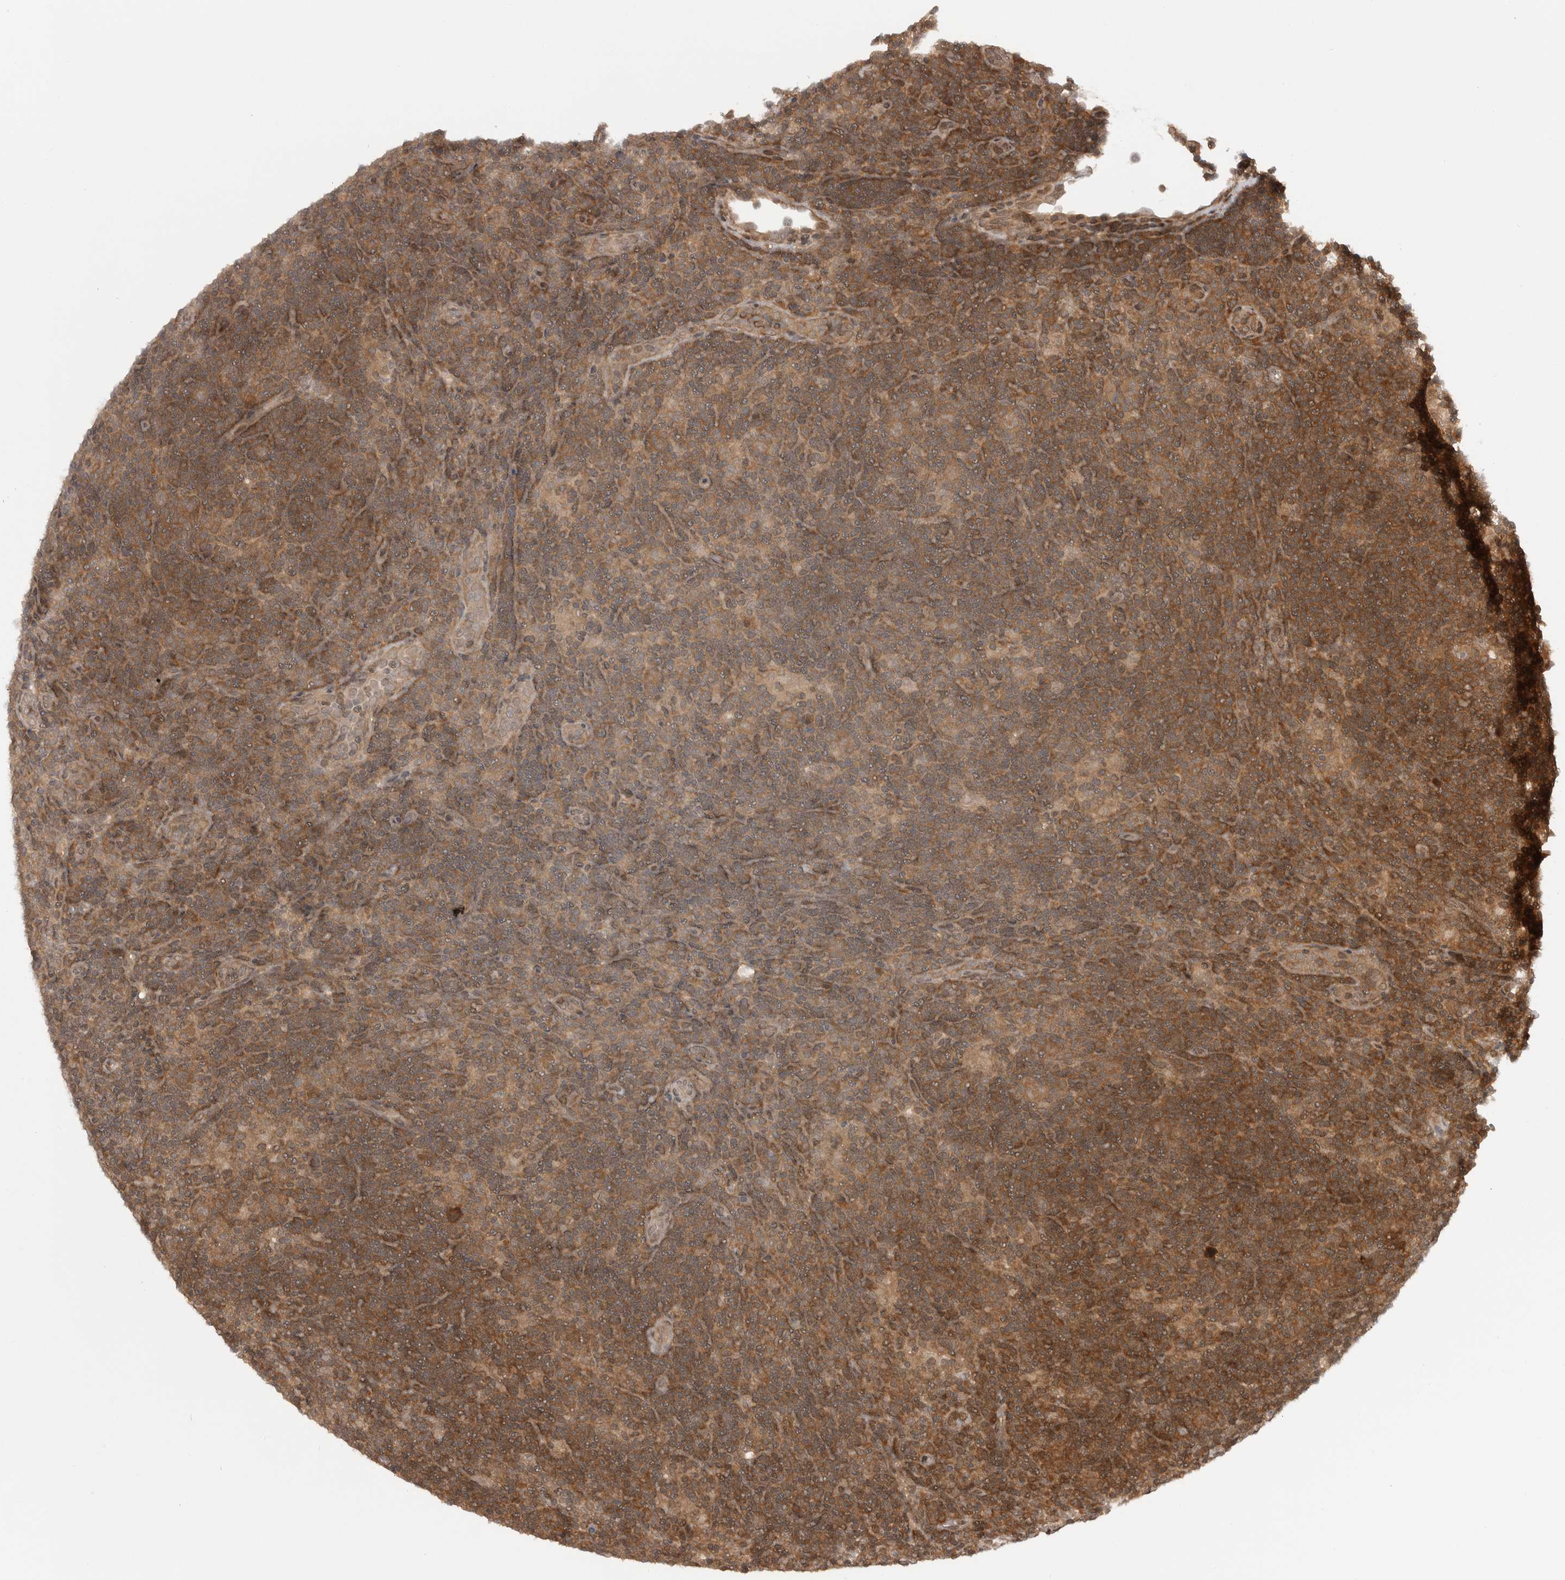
{"staining": {"intensity": "moderate", "quantity": ">75%", "location": "cytoplasmic/membranous"}, "tissue": "lymphoma", "cell_type": "Tumor cells", "image_type": "cancer", "snomed": [{"axis": "morphology", "description": "Hodgkin's disease, NOS"}, {"axis": "topography", "description": "Lymph node"}], "caption": "Immunohistochemistry image of neoplastic tissue: Hodgkin's disease stained using immunohistochemistry exhibits medium levels of moderate protein expression localized specifically in the cytoplasmic/membranous of tumor cells, appearing as a cytoplasmic/membranous brown color.", "gene": "SZRD1", "patient": {"sex": "female", "age": 57}}